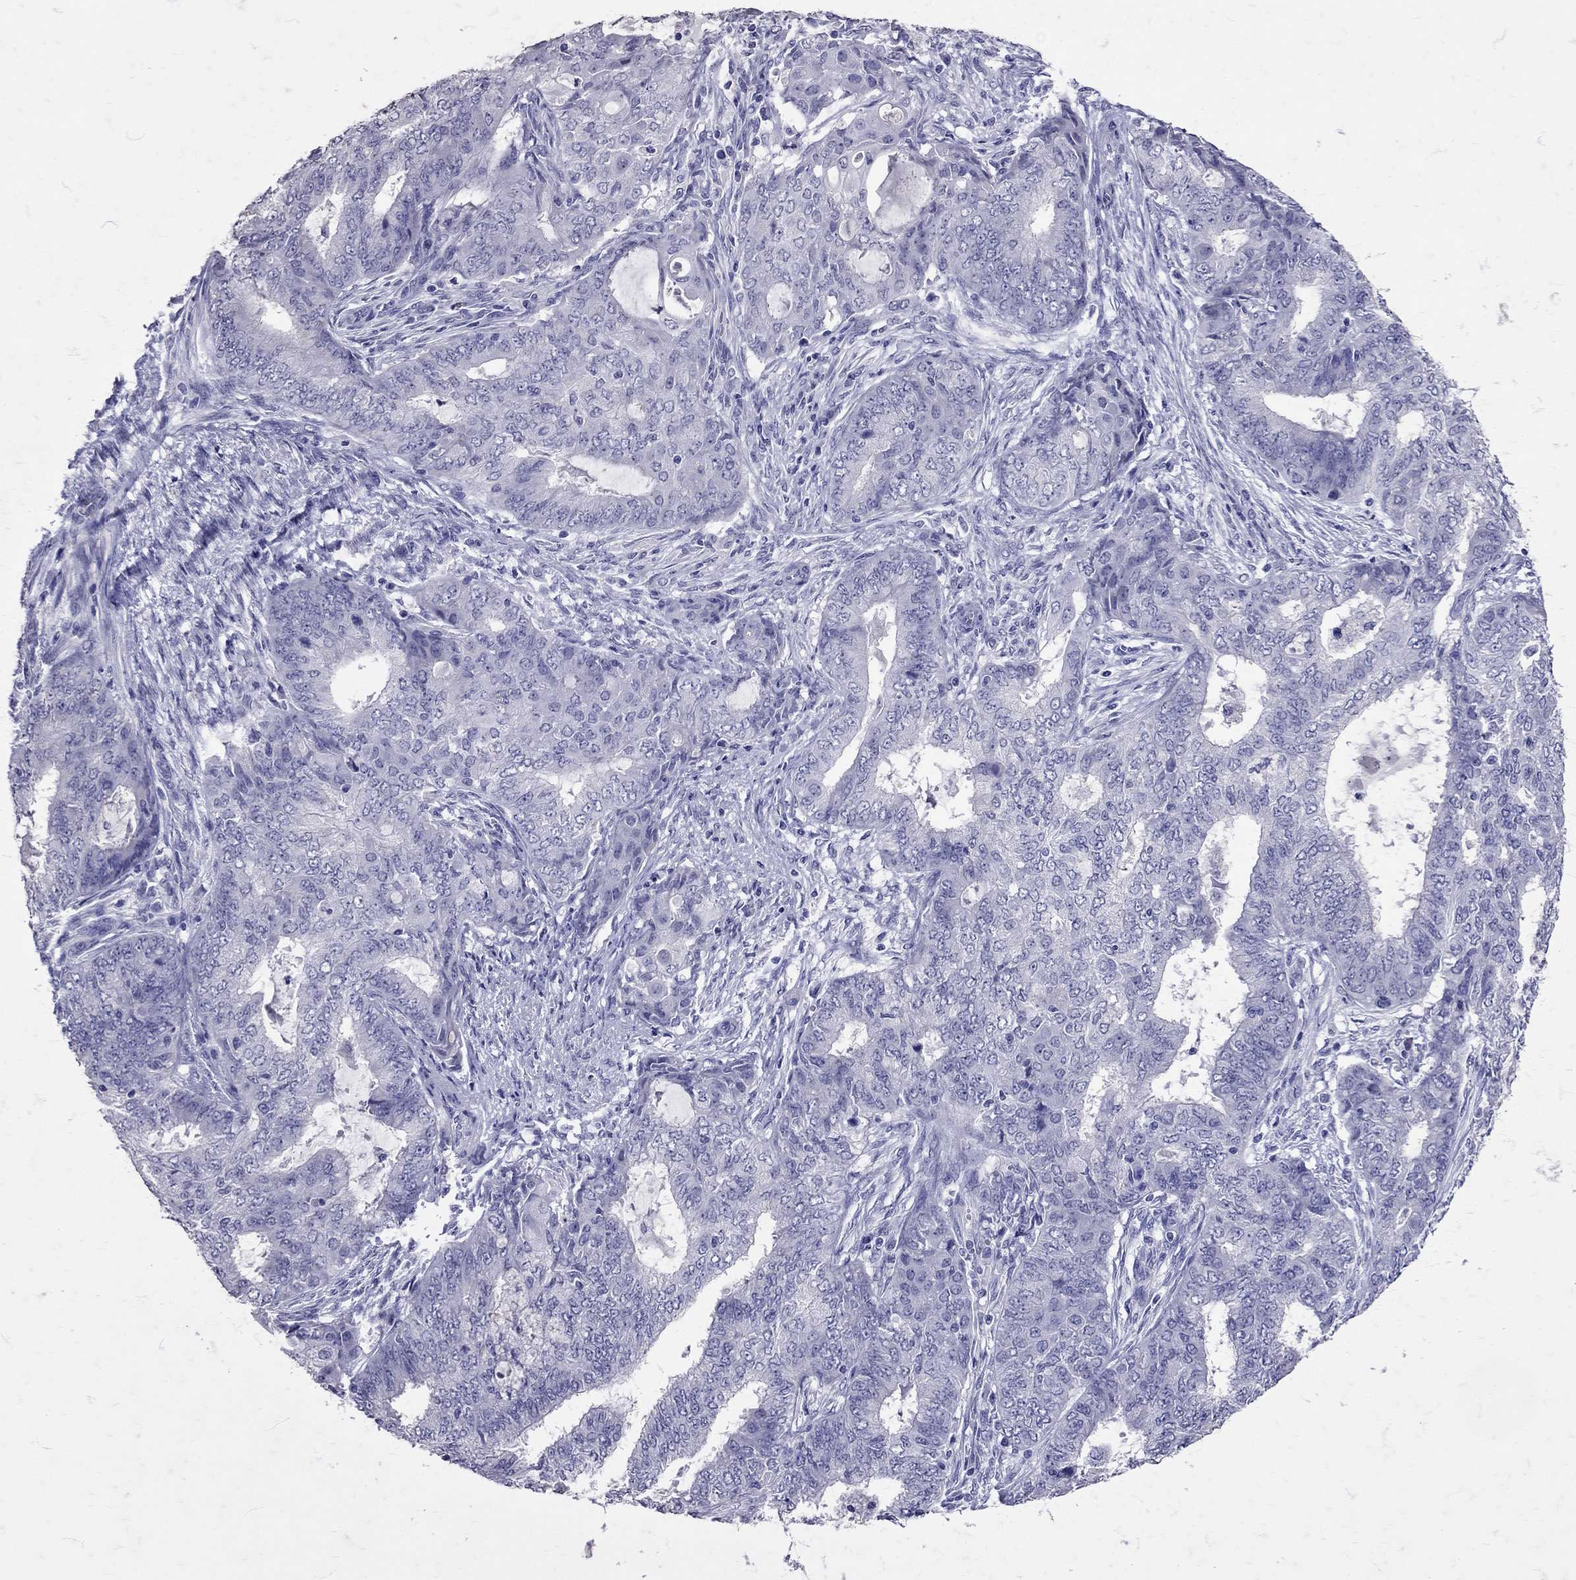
{"staining": {"intensity": "negative", "quantity": "none", "location": "none"}, "tissue": "endometrial cancer", "cell_type": "Tumor cells", "image_type": "cancer", "snomed": [{"axis": "morphology", "description": "Adenocarcinoma, NOS"}, {"axis": "topography", "description": "Endometrium"}], "caption": "Immunohistochemistry histopathology image of human endometrial cancer stained for a protein (brown), which exhibits no staining in tumor cells.", "gene": "SST", "patient": {"sex": "female", "age": 62}}